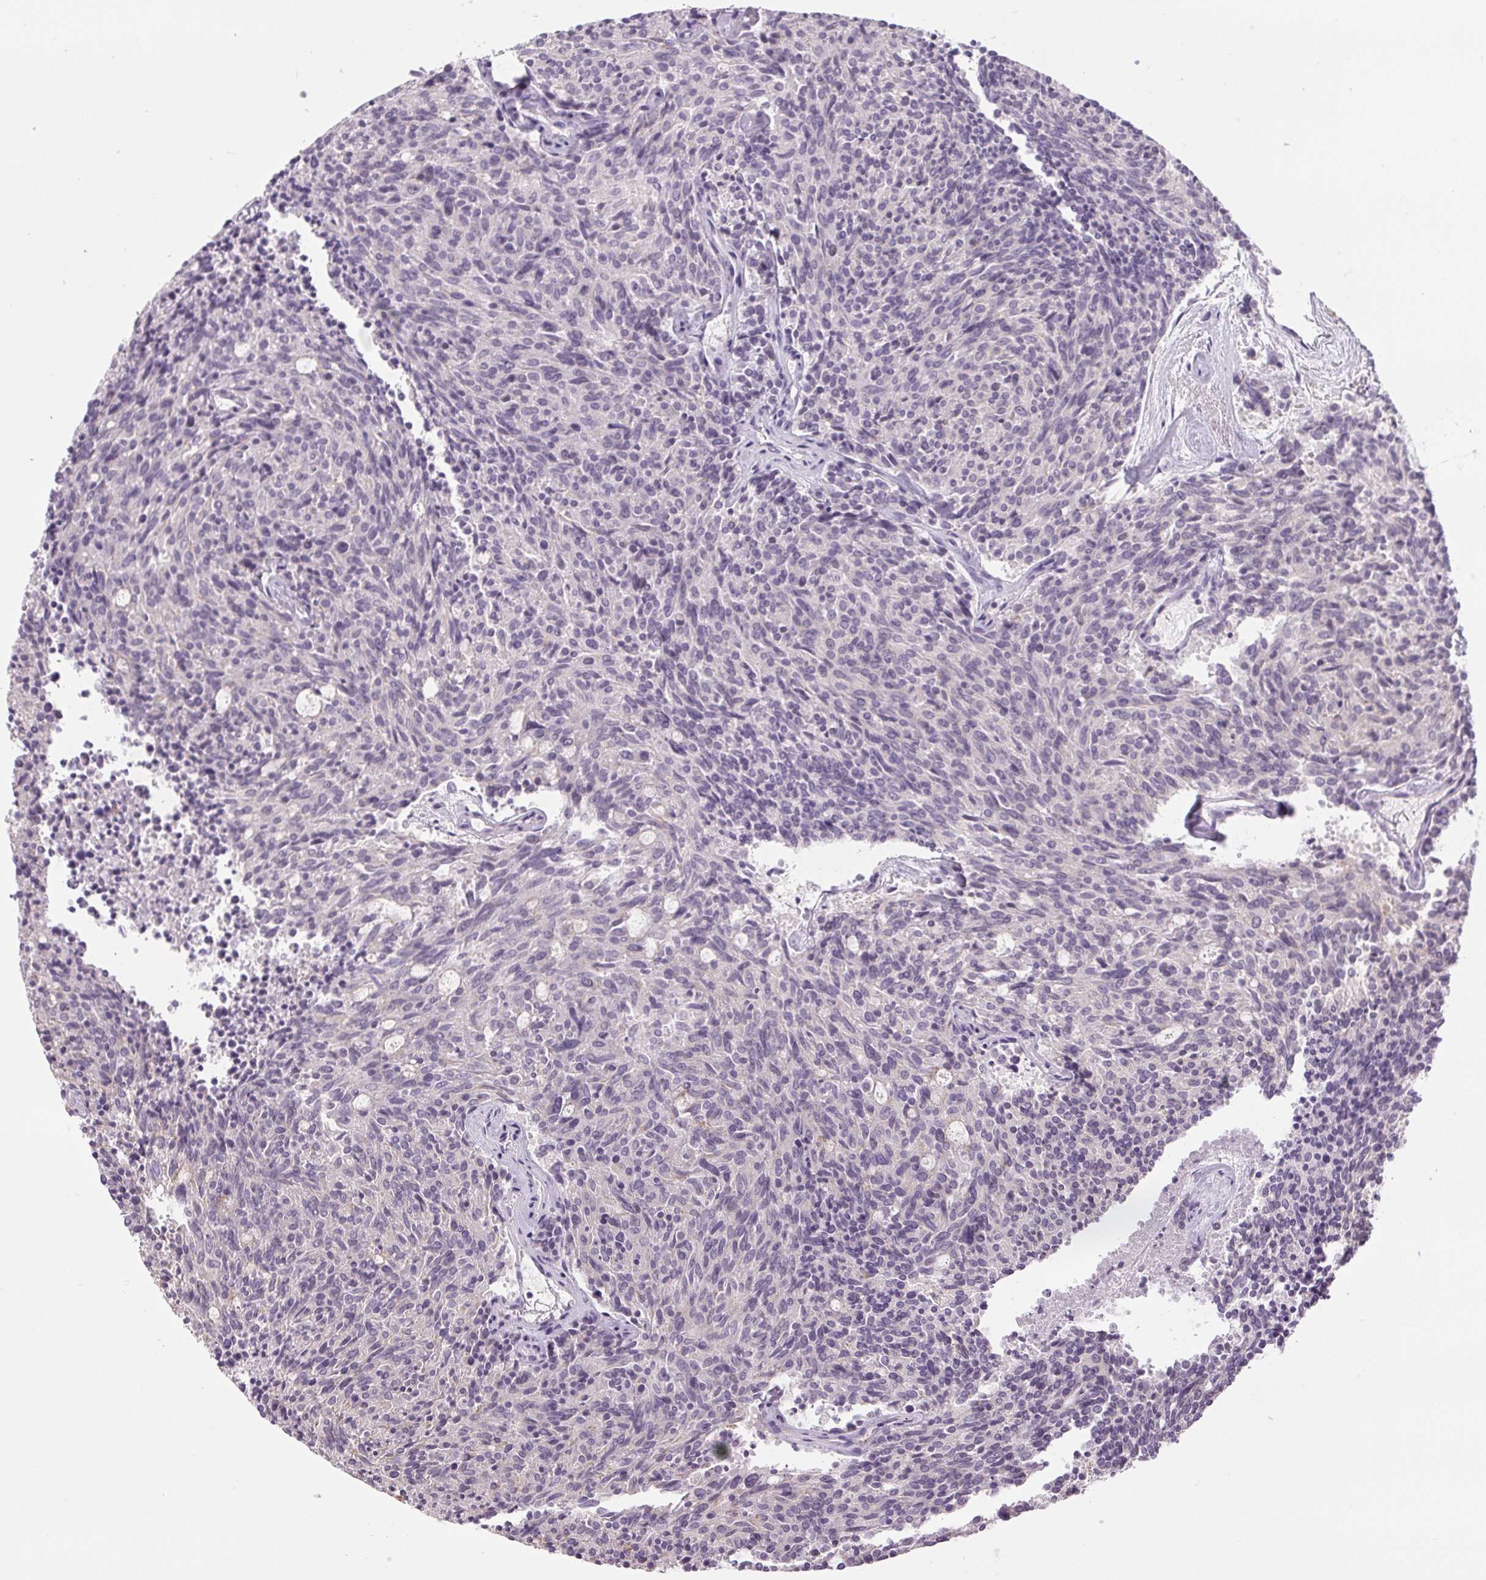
{"staining": {"intensity": "negative", "quantity": "none", "location": "none"}, "tissue": "carcinoid", "cell_type": "Tumor cells", "image_type": "cancer", "snomed": [{"axis": "morphology", "description": "Carcinoid, malignant, NOS"}, {"axis": "topography", "description": "Pancreas"}], "caption": "This is an immunohistochemistry photomicrograph of malignant carcinoid. There is no staining in tumor cells.", "gene": "SMIM6", "patient": {"sex": "female", "age": 54}}